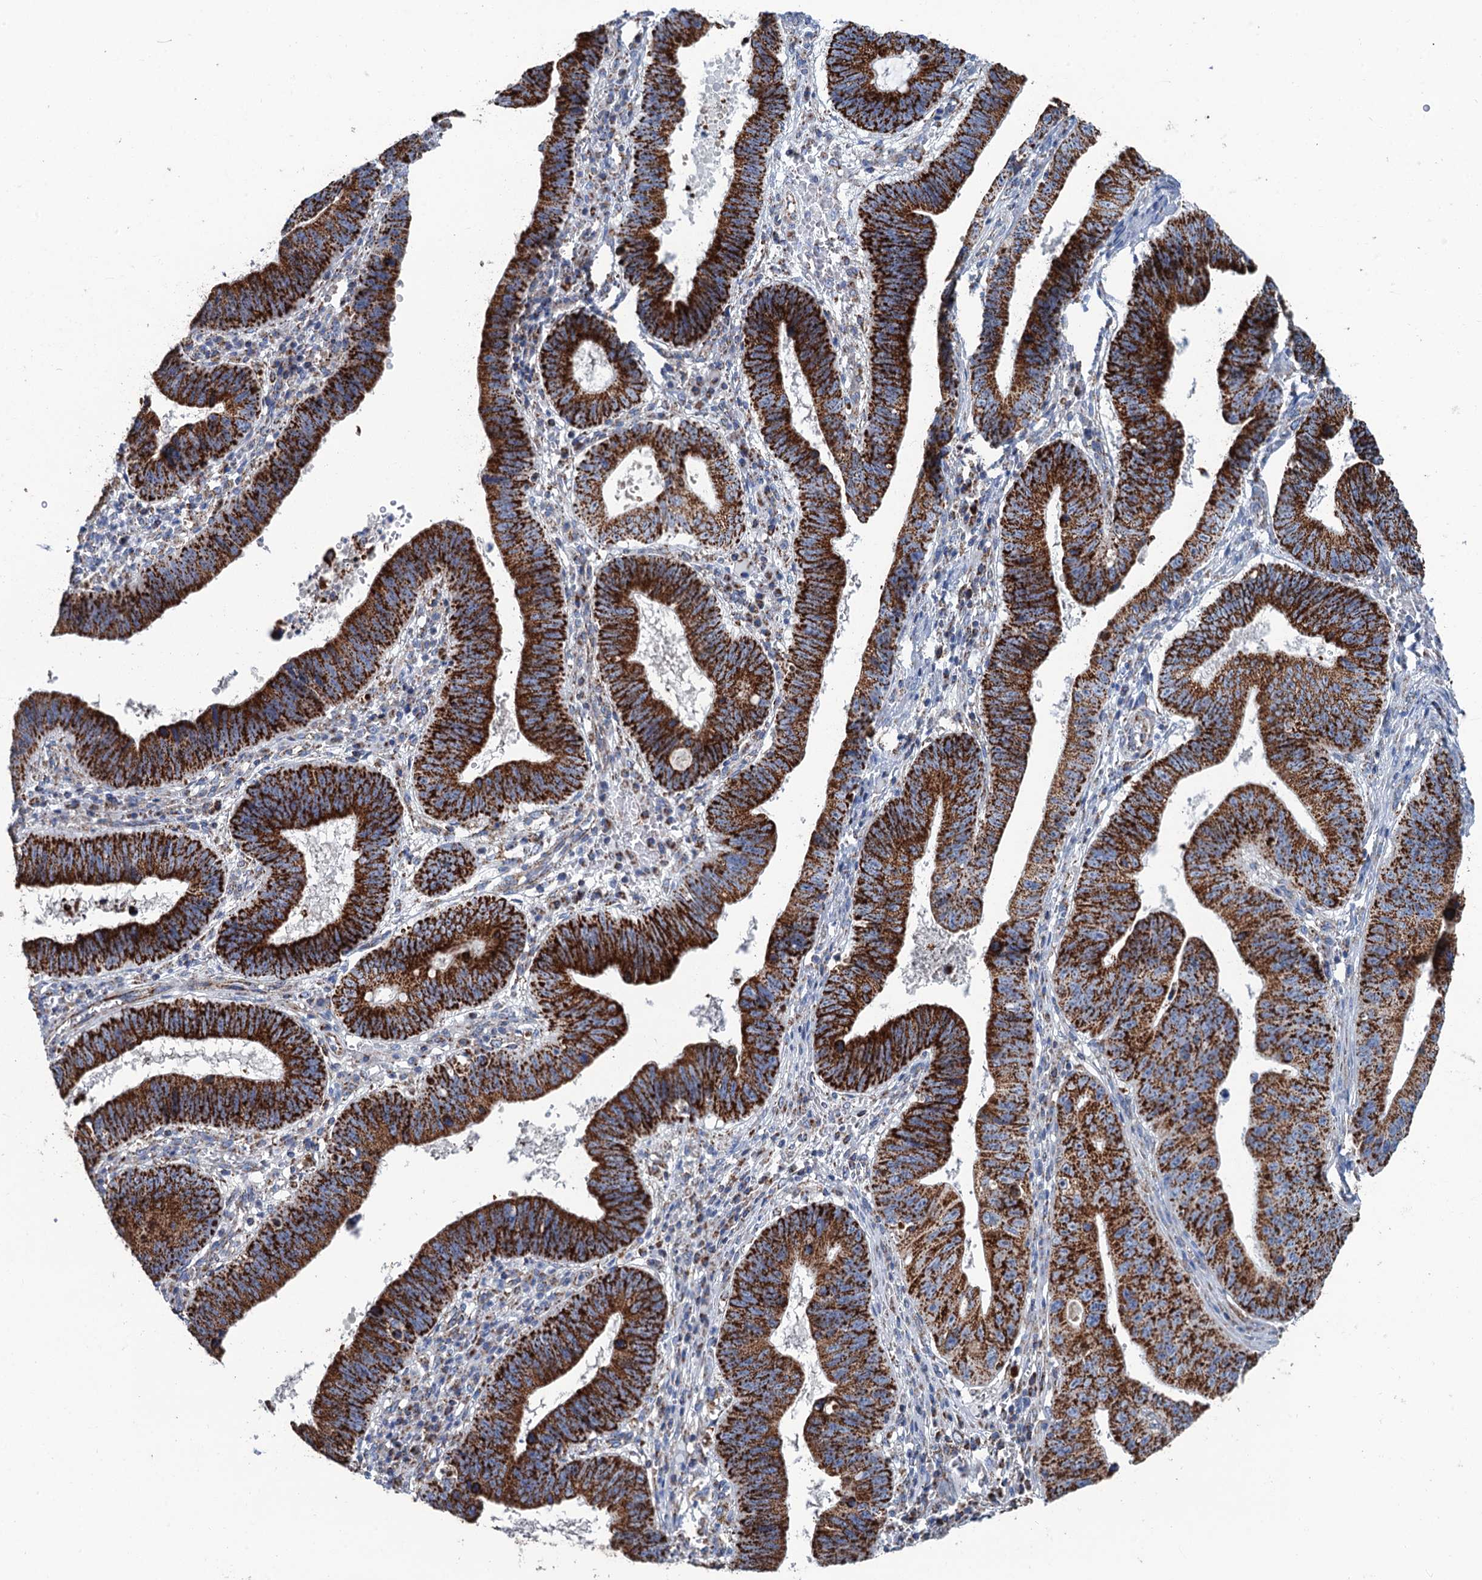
{"staining": {"intensity": "strong", "quantity": ">75%", "location": "cytoplasmic/membranous"}, "tissue": "stomach cancer", "cell_type": "Tumor cells", "image_type": "cancer", "snomed": [{"axis": "morphology", "description": "Adenocarcinoma, NOS"}, {"axis": "topography", "description": "Stomach"}], "caption": "Brown immunohistochemical staining in human stomach cancer (adenocarcinoma) reveals strong cytoplasmic/membranous expression in about >75% of tumor cells.", "gene": "IVD", "patient": {"sex": "male", "age": 59}}